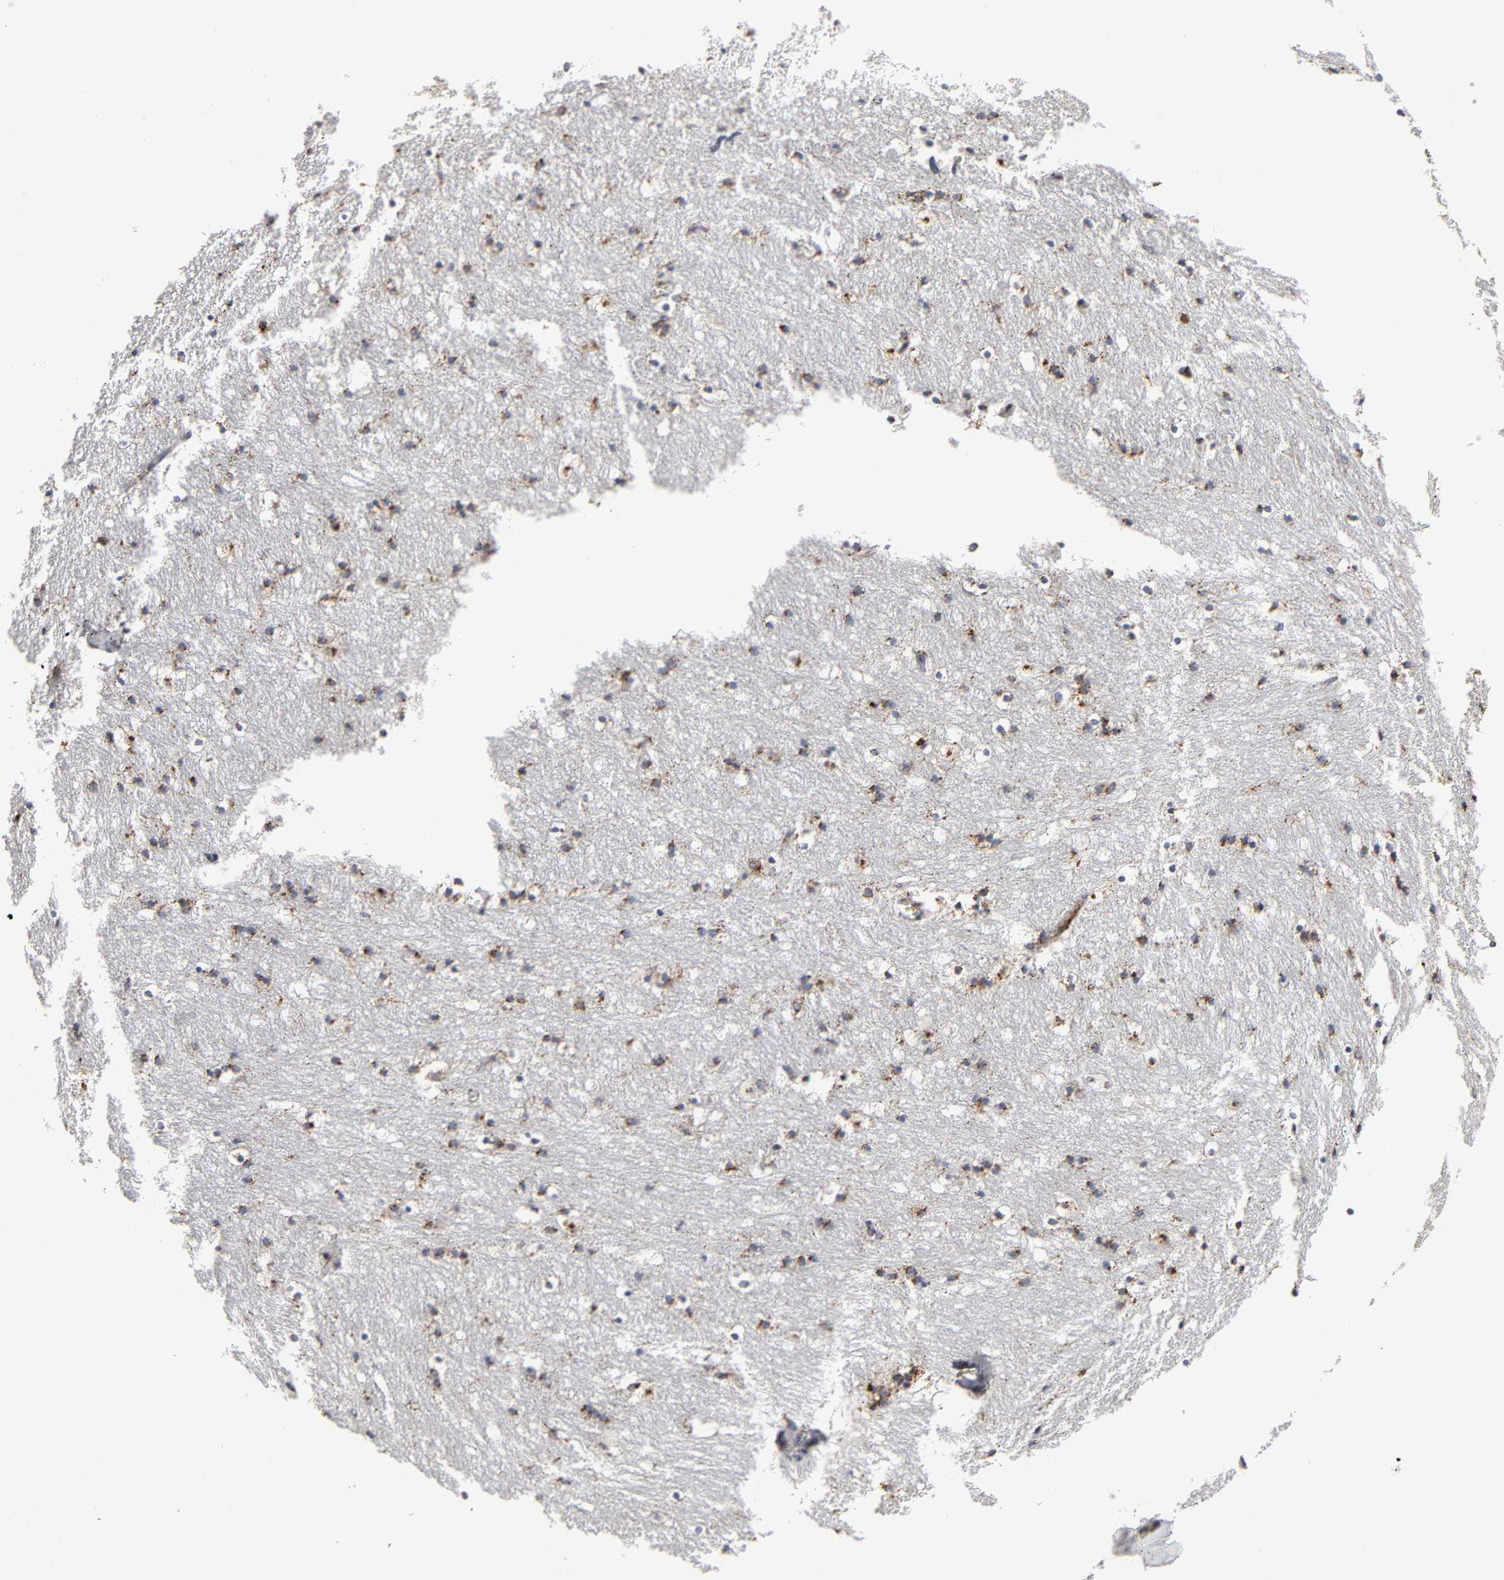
{"staining": {"intensity": "strong", "quantity": ">75%", "location": "cytoplasmic/membranous"}, "tissue": "caudate", "cell_type": "Glial cells", "image_type": "normal", "snomed": [{"axis": "morphology", "description": "Normal tissue, NOS"}, {"axis": "topography", "description": "Lateral ventricle wall"}], "caption": "Strong cytoplasmic/membranous positivity is seen in about >75% of glial cells in unremarkable caudate. The staining was performed using DAB (3,3'-diaminobenzidine) to visualize the protein expression in brown, while the nuclei were stained in blue with hematoxylin (Magnification: 20x).", "gene": "PSAP", "patient": {"sex": "male", "age": 45}}